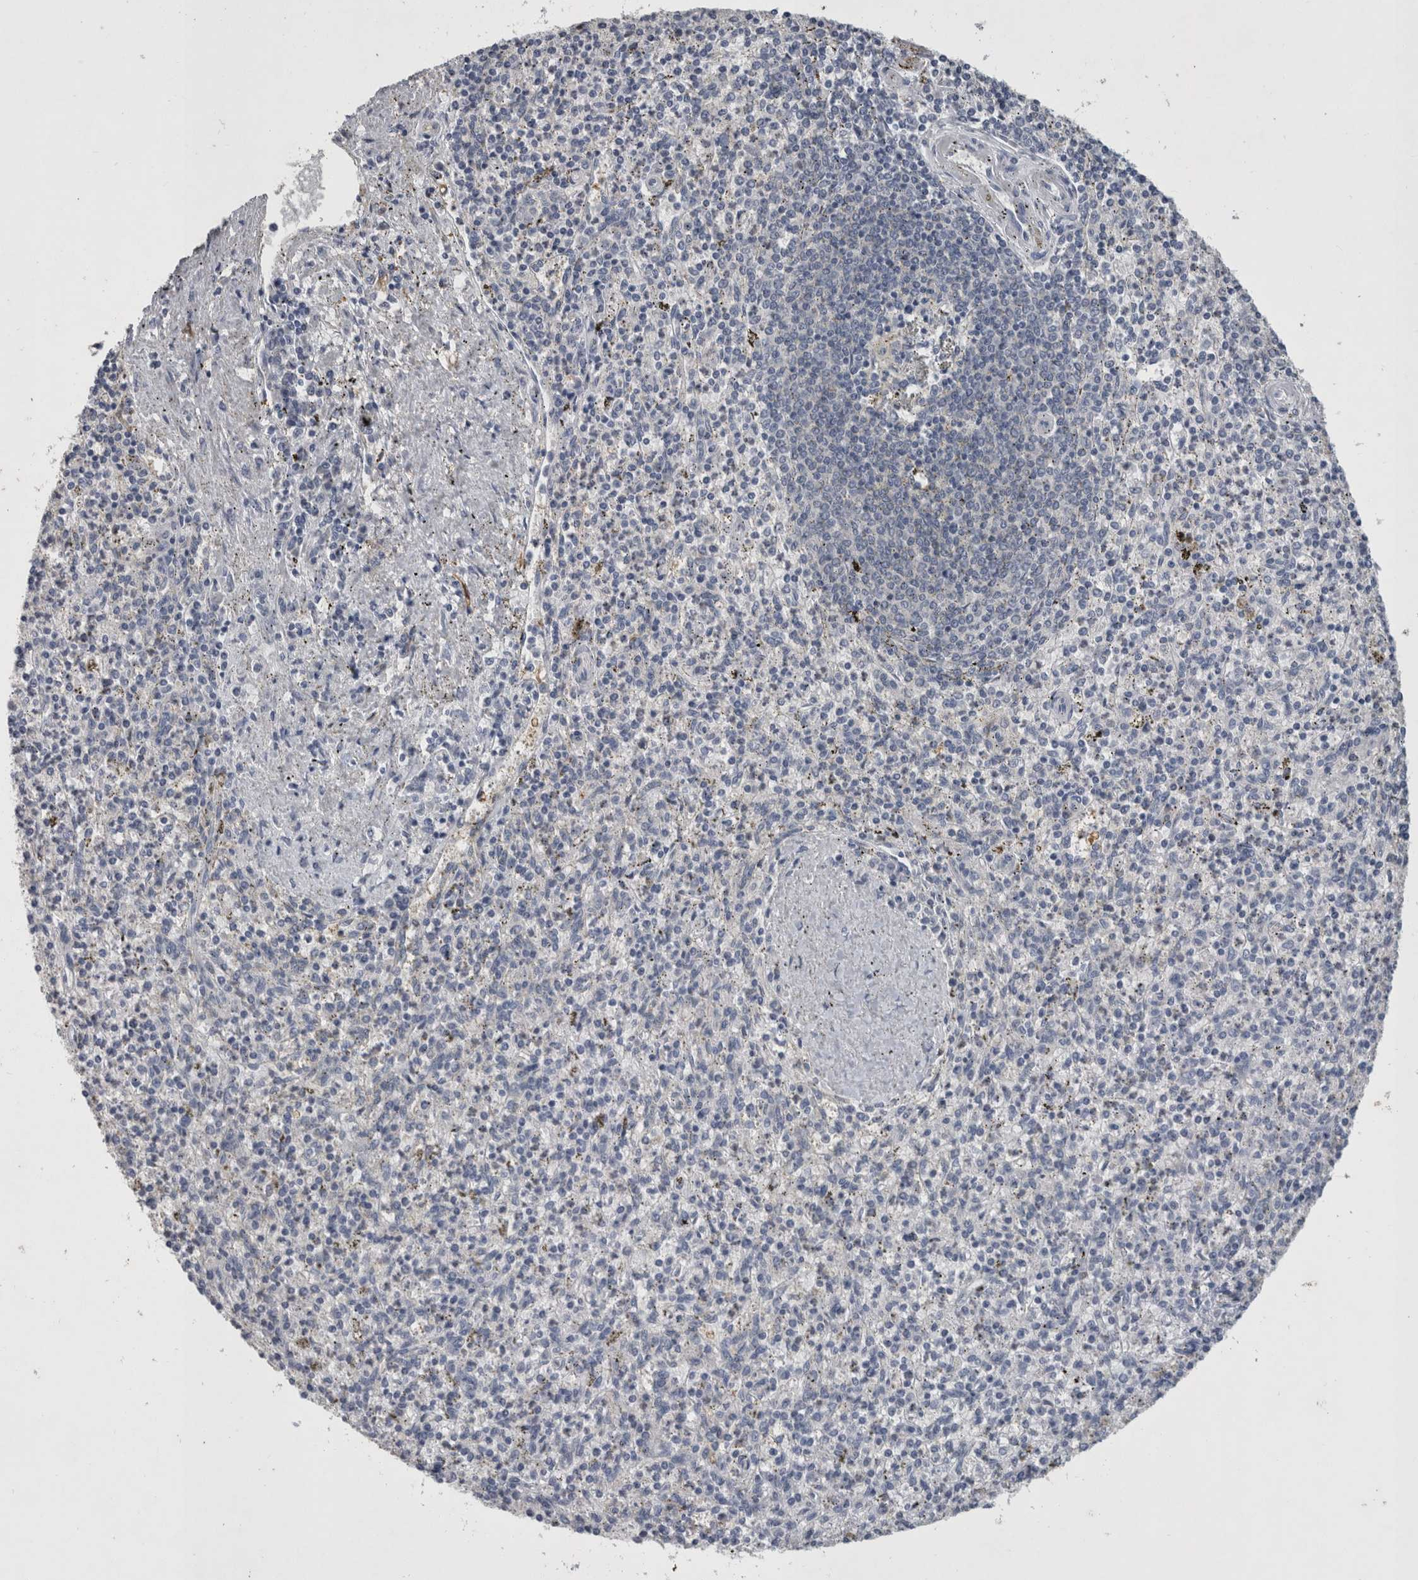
{"staining": {"intensity": "negative", "quantity": "none", "location": "none"}, "tissue": "spleen", "cell_type": "Cells in red pulp", "image_type": "normal", "snomed": [{"axis": "morphology", "description": "Normal tissue, NOS"}, {"axis": "topography", "description": "Spleen"}], "caption": "Immunohistochemistry (IHC) of unremarkable human spleen shows no positivity in cells in red pulp. Brightfield microscopy of immunohistochemistry stained with DAB (3,3'-diaminobenzidine) (brown) and hematoxylin (blue), captured at high magnification.", "gene": "SLC22A11", "patient": {"sex": "male", "age": 72}}